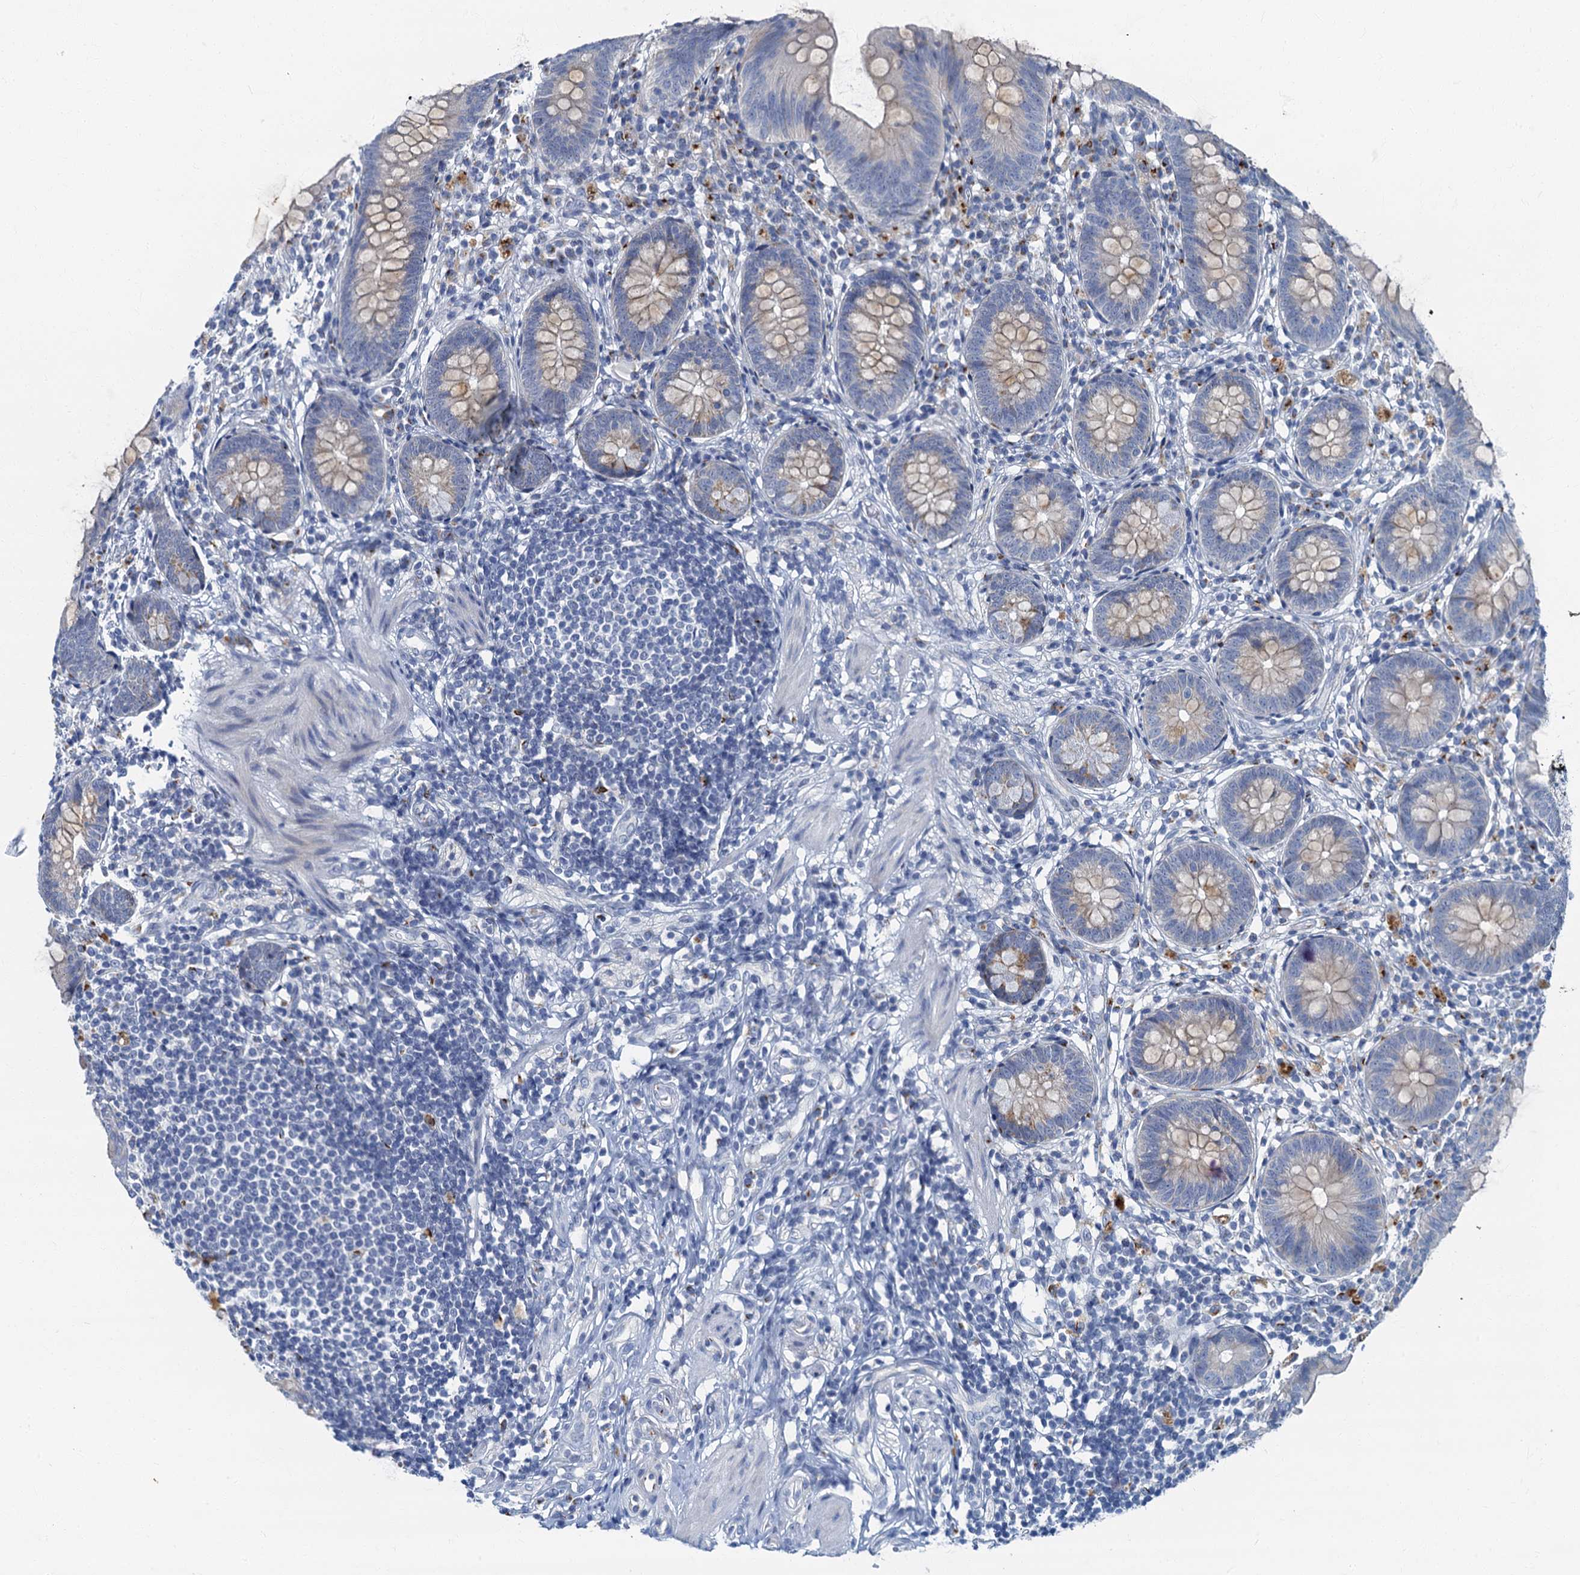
{"staining": {"intensity": "weak", "quantity": "<25%", "location": "cytoplasmic/membranous"}, "tissue": "appendix", "cell_type": "Glandular cells", "image_type": "normal", "snomed": [{"axis": "morphology", "description": "Normal tissue, NOS"}, {"axis": "topography", "description": "Appendix"}], "caption": "The image exhibits no staining of glandular cells in normal appendix.", "gene": "LYPD3", "patient": {"sex": "female", "age": 62}}